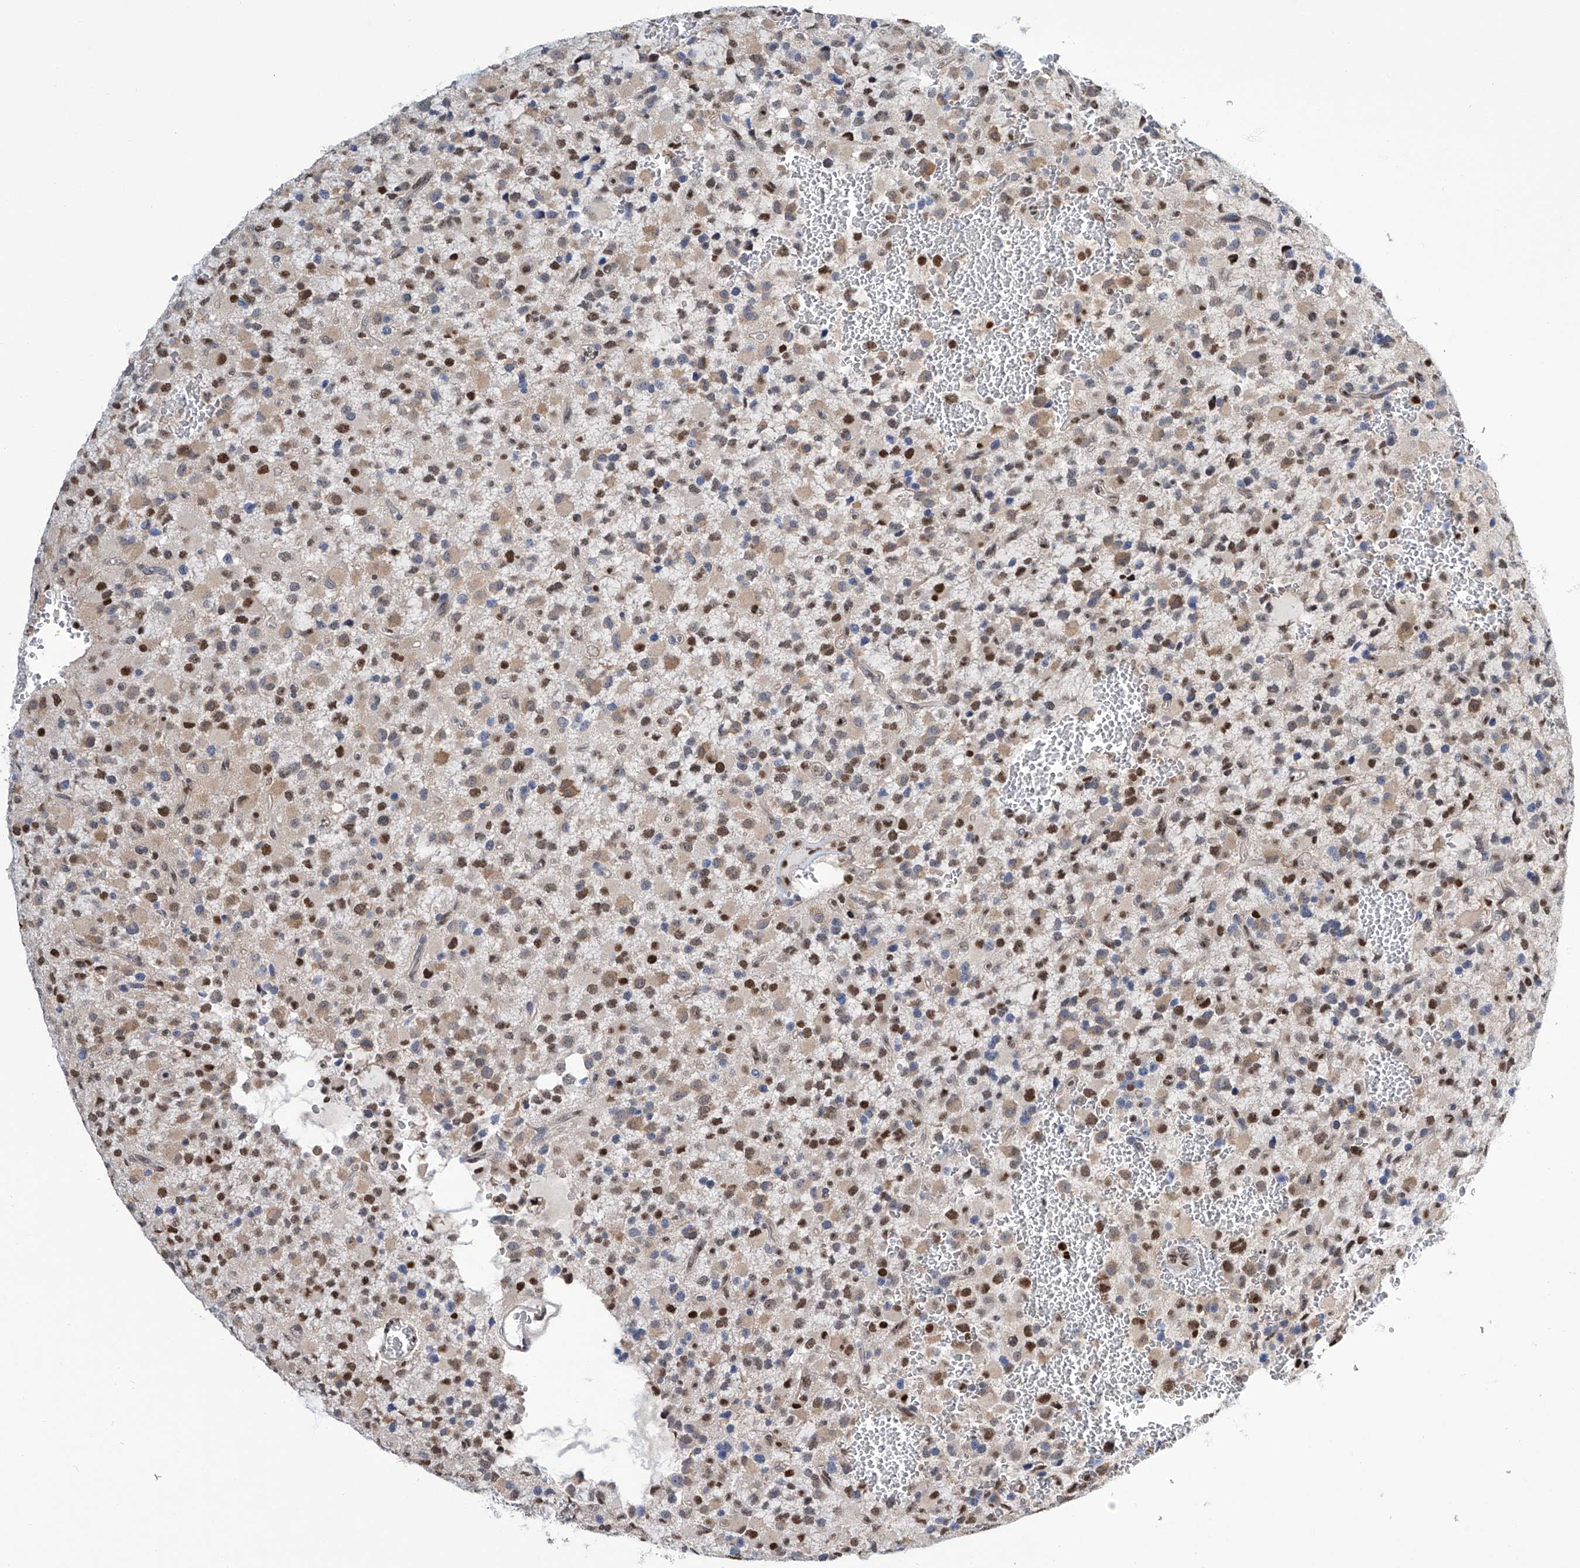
{"staining": {"intensity": "moderate", "quantity": "25%-75%", "location": "nuclear"}, "tissue": "glioma", "cell_type": "Tumor cells", "image_type": "cancer", "snomed": [{"axis": "morphology", "description": "Glioma, malignant, High grade"}, {"axis": "topography", "description": "Brain"}], "caption": "Protein expression by immunohistochemistry (IHC) displays moderate nuclear staining in approximately 25%-75% of tumor cells in glioma.", "gene": "SREBF2", "patient": {"sex": "male", "age": 34}}